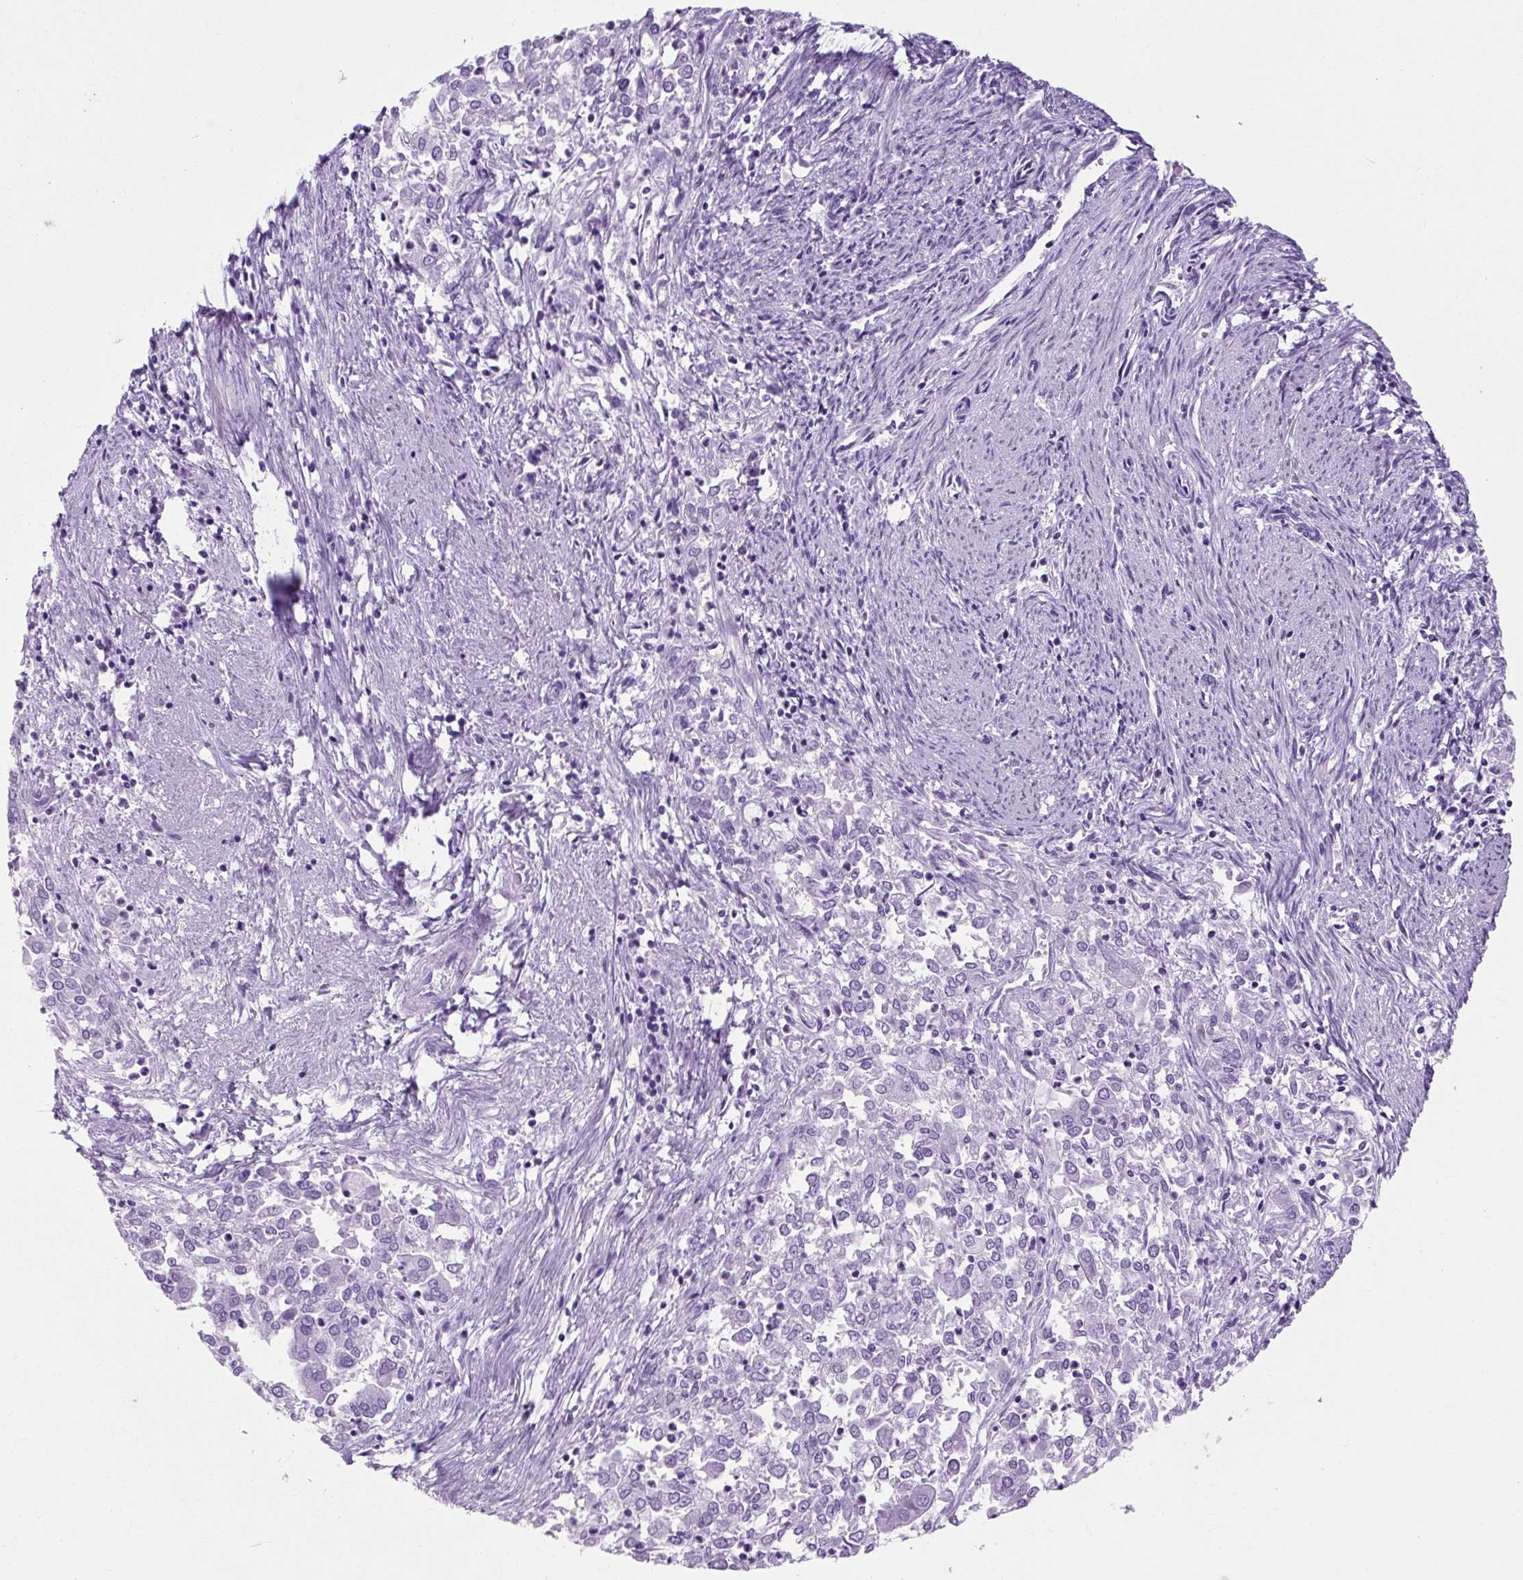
{"staining": {"intensity": "negative", "quantity": "none", "location": "none"}, "tissue": "endometrial cancer", "cell_type": "Tumor cells", "image_type": "cancer", "snomed": [{"axis": "morphology", "description": "Adenocarcinoma, NOS"}, {"axis": "topography", "description": "Endometrium"}], "caption": "Micrograph shows no significant protein expression in tumor cells of endometrial cancer. (DAB (3,3'-diaminobenzidine) IHC with hematoxylin counter stain).", "gene": "TMEM89", "patient": {"sex": "female", "age": 57}}